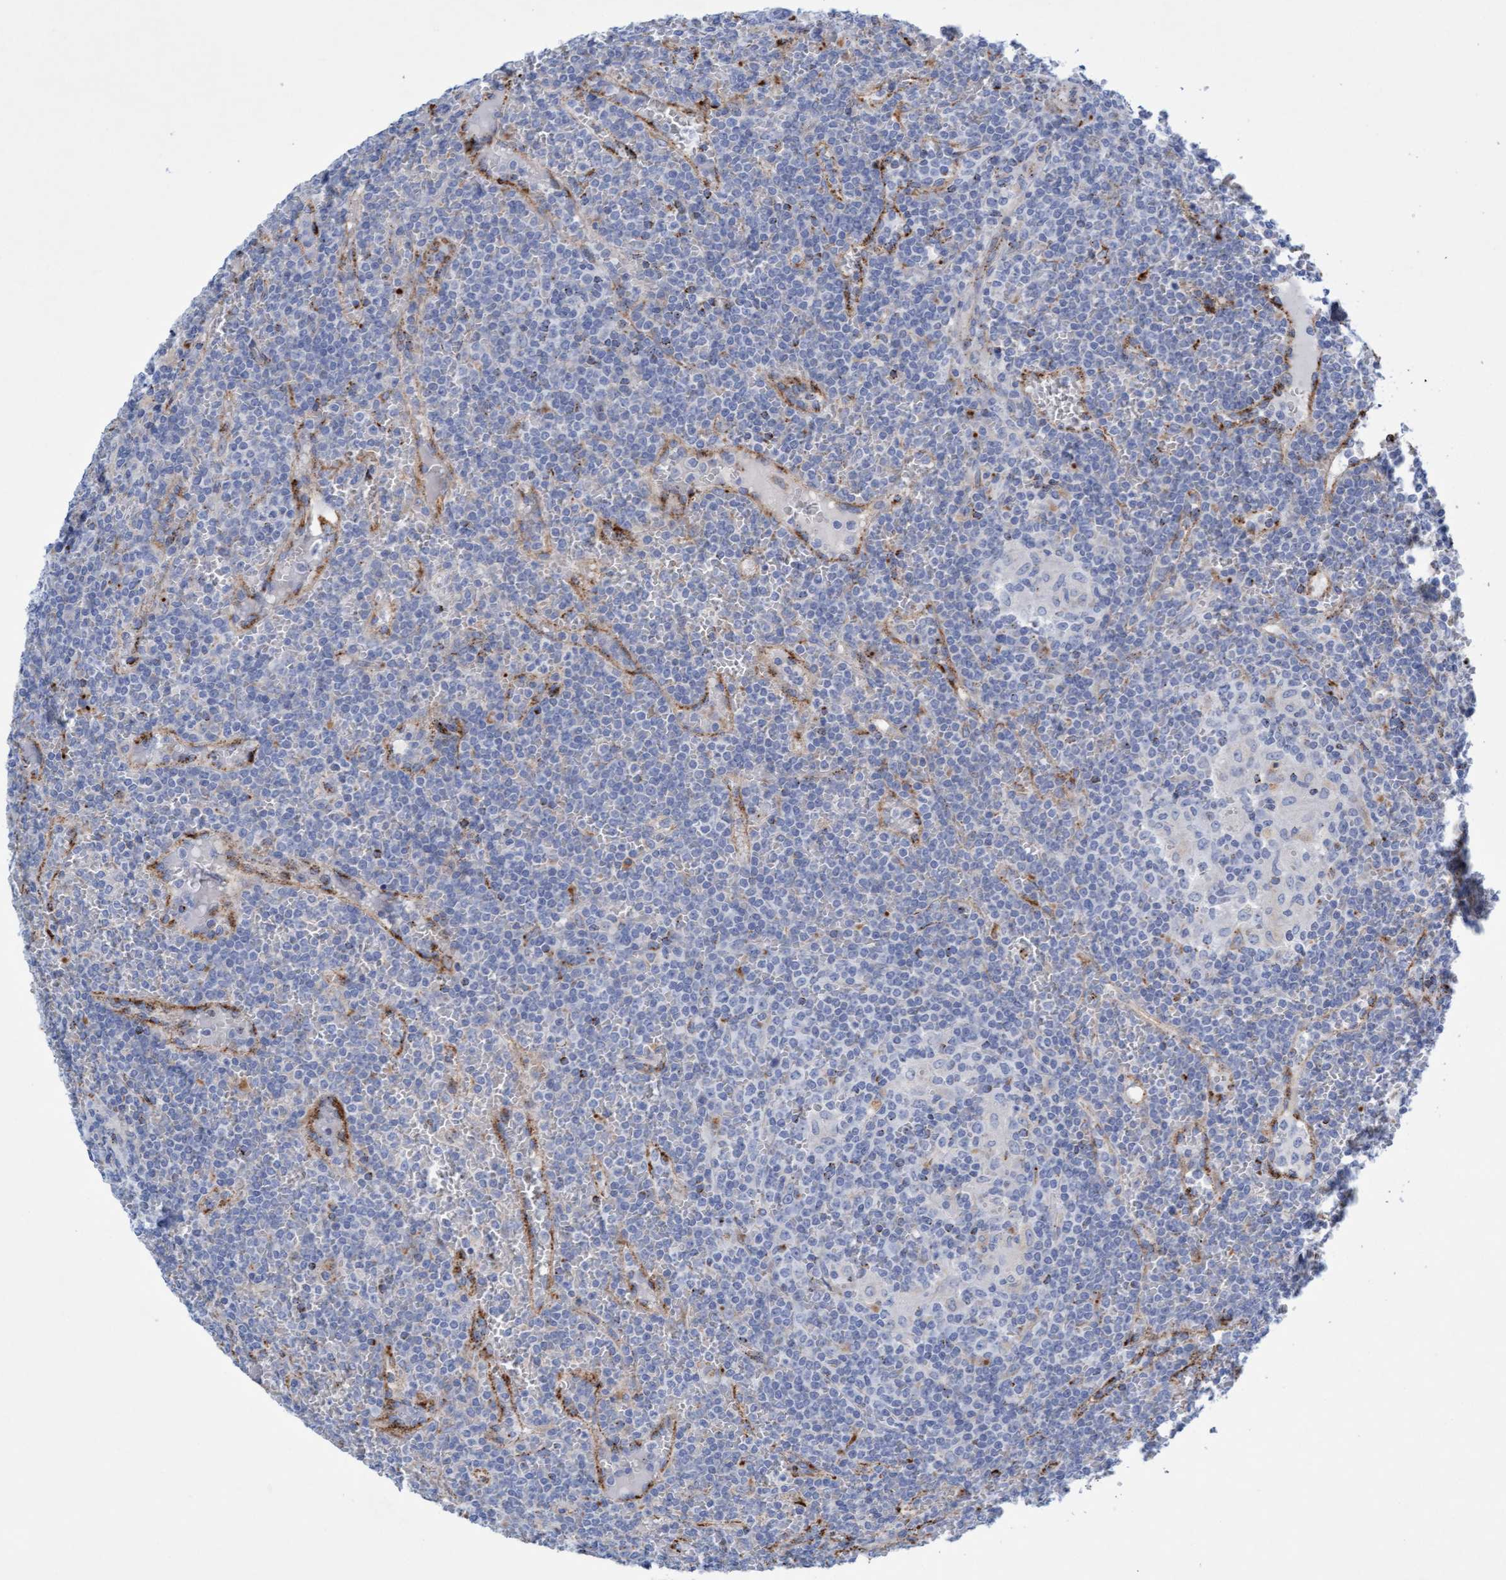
{"staining": {"intensity": "negative", "quantity": "none", "location": "none"}, "tissue": "lymphoma", "cell_type": "Tumor cells", "image_type": "cancer", "snomed": [{"axis": "morphology", "description": "Malignant lymphoma, non-Hodgkin's type, Low grade"}, {"axis": "topography", "description": "Spleen"}], "caption": "The image displays no staining of tumor cells in lymphoma.", "gene": "SGSH", "patient": {"sex": "female", "age": 19}}